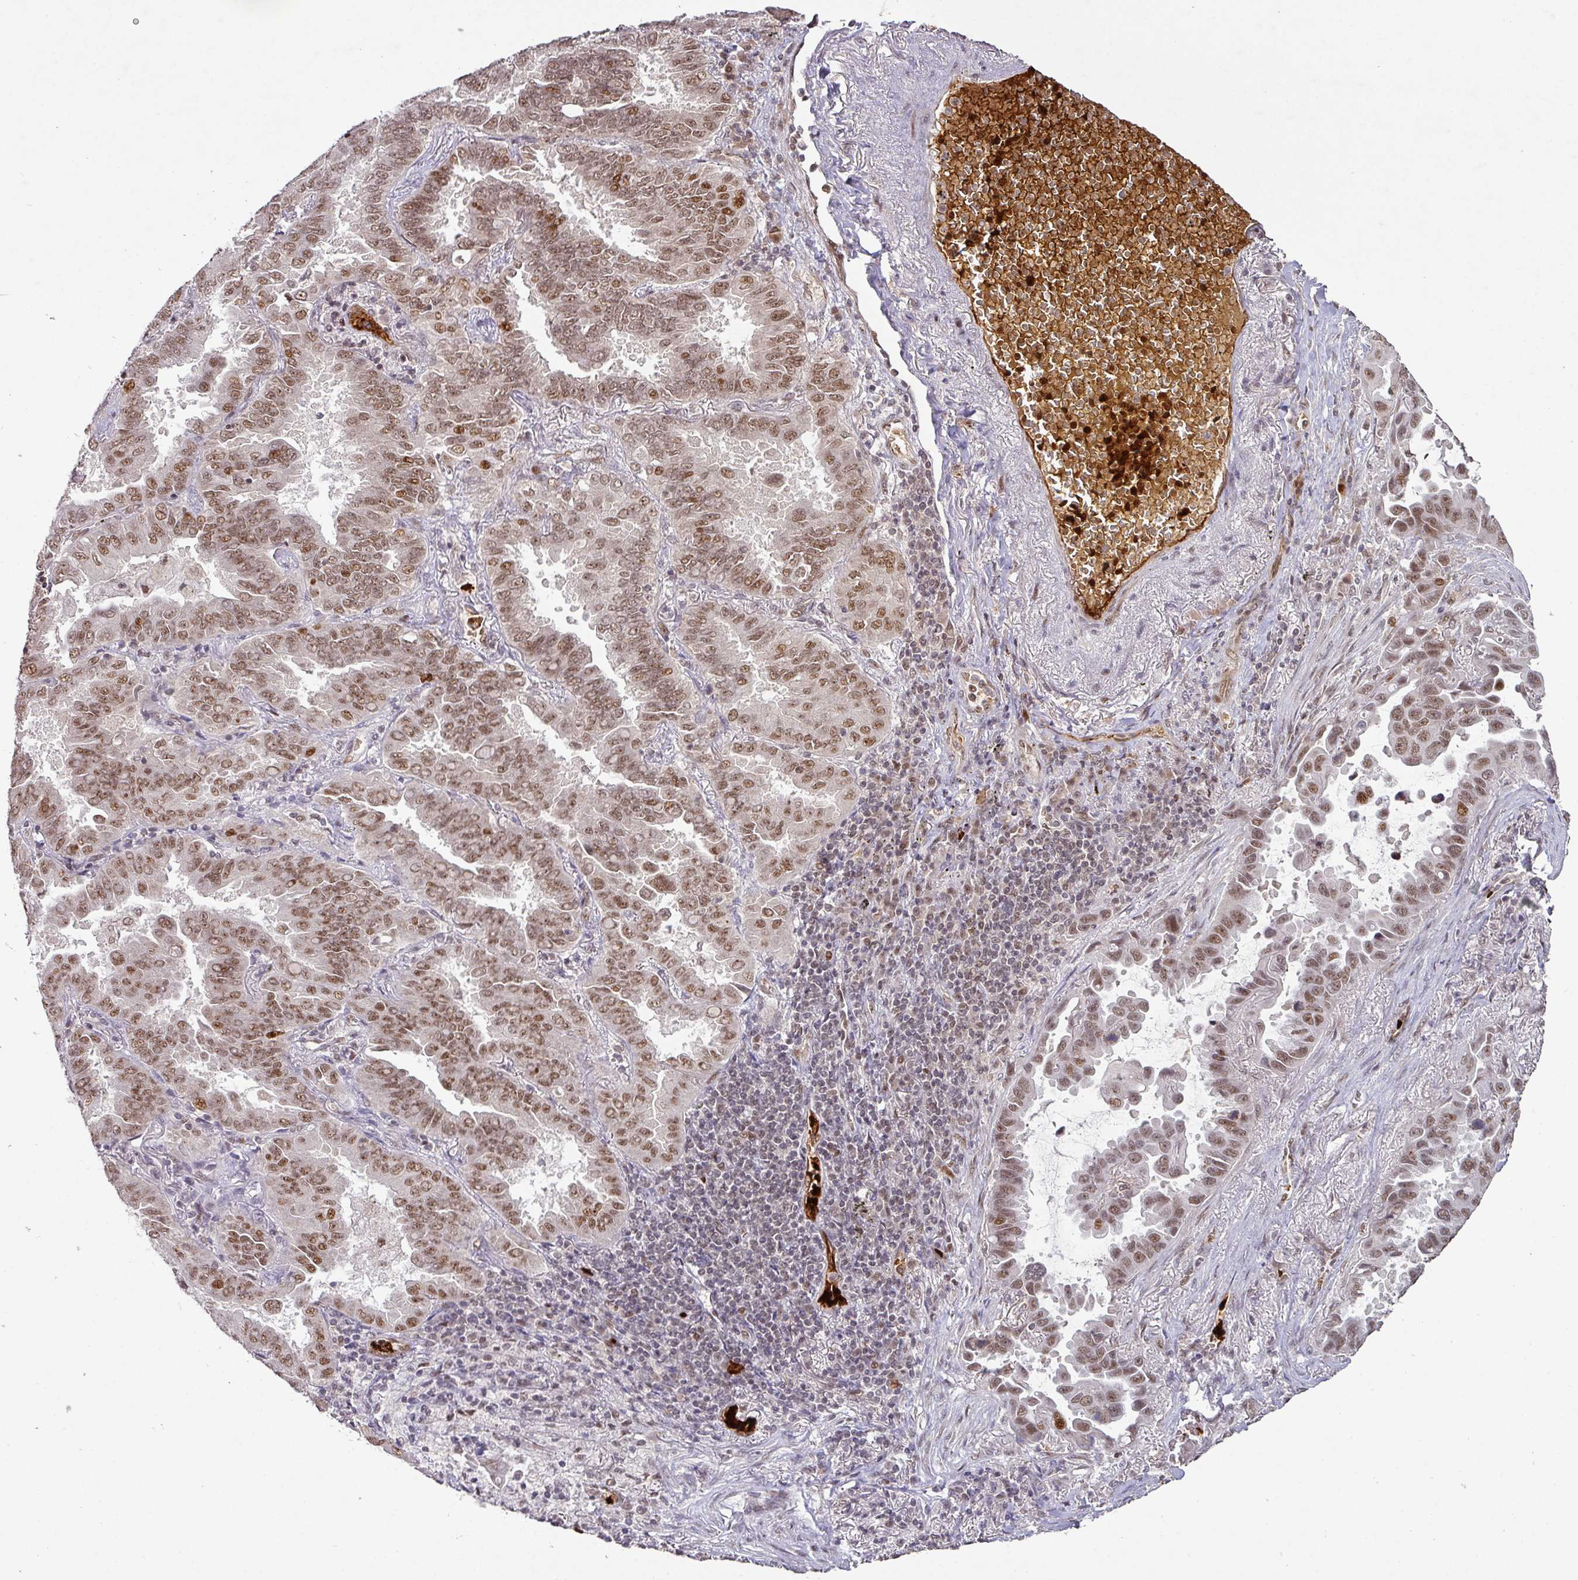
{"staining": {"intensity": "moderate", "quantity": ">75%", "location": "nuclear"}, "tissue": "lung cancer", "cell_type": "Tumor cells", "image_type": "cancer", "snomed": [{"axis": "morphology", "description": "Adenocarcinoma, NOS"}, {"axis": "topography", "description": "Lung"}], "caption": "About >75% of tumor cells in adenocarcinoma (lung) exhibit moderate nuclear protein staining as visualized by brown immunohistochemical staining.", "gene": "NEIL1", "patient": {"sex": "male", "age": 64}}